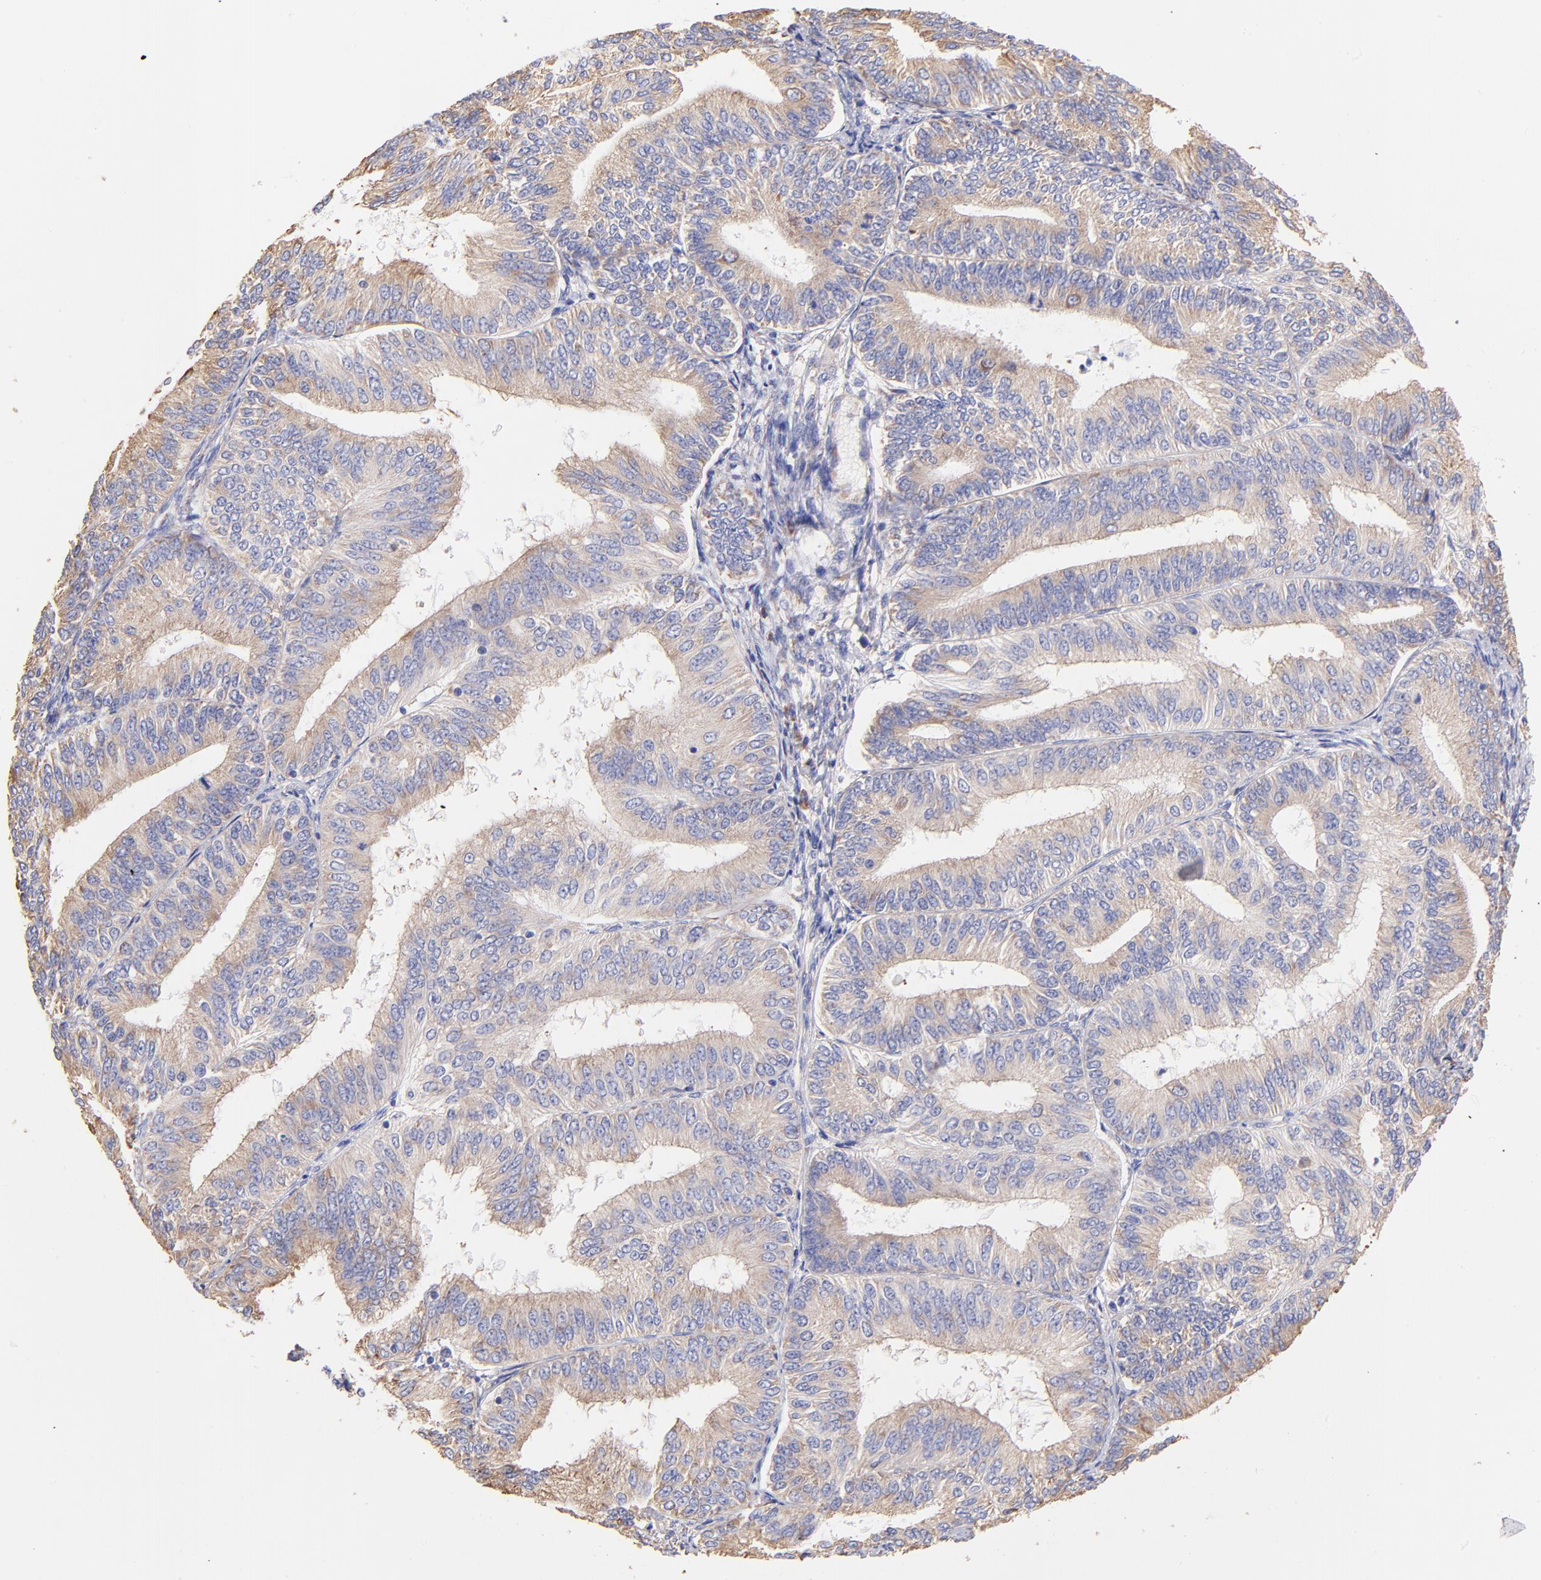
{"staining": {"intensity": "weak", "quantity": ">75%", "location": "cytoplasmic/membranous"}, "tissue": "endometrial cancer", "cell_type": "Tumor cells", "image_type": "cancer", "snomed": [{"axis": "morphology", "description": "Adenocarcinoma, NOS"}, {"axis": "topography", "description": "Endometrium"}], "caption": "Immunohistochemistry of human endometrial cancer (adenocarcinoma) displays low levels of weak cytoplasmic/membranous staining in about >75% of tumor cells.", "gene": "RPL30", "patient": {"sex": "female", "age": 55}}